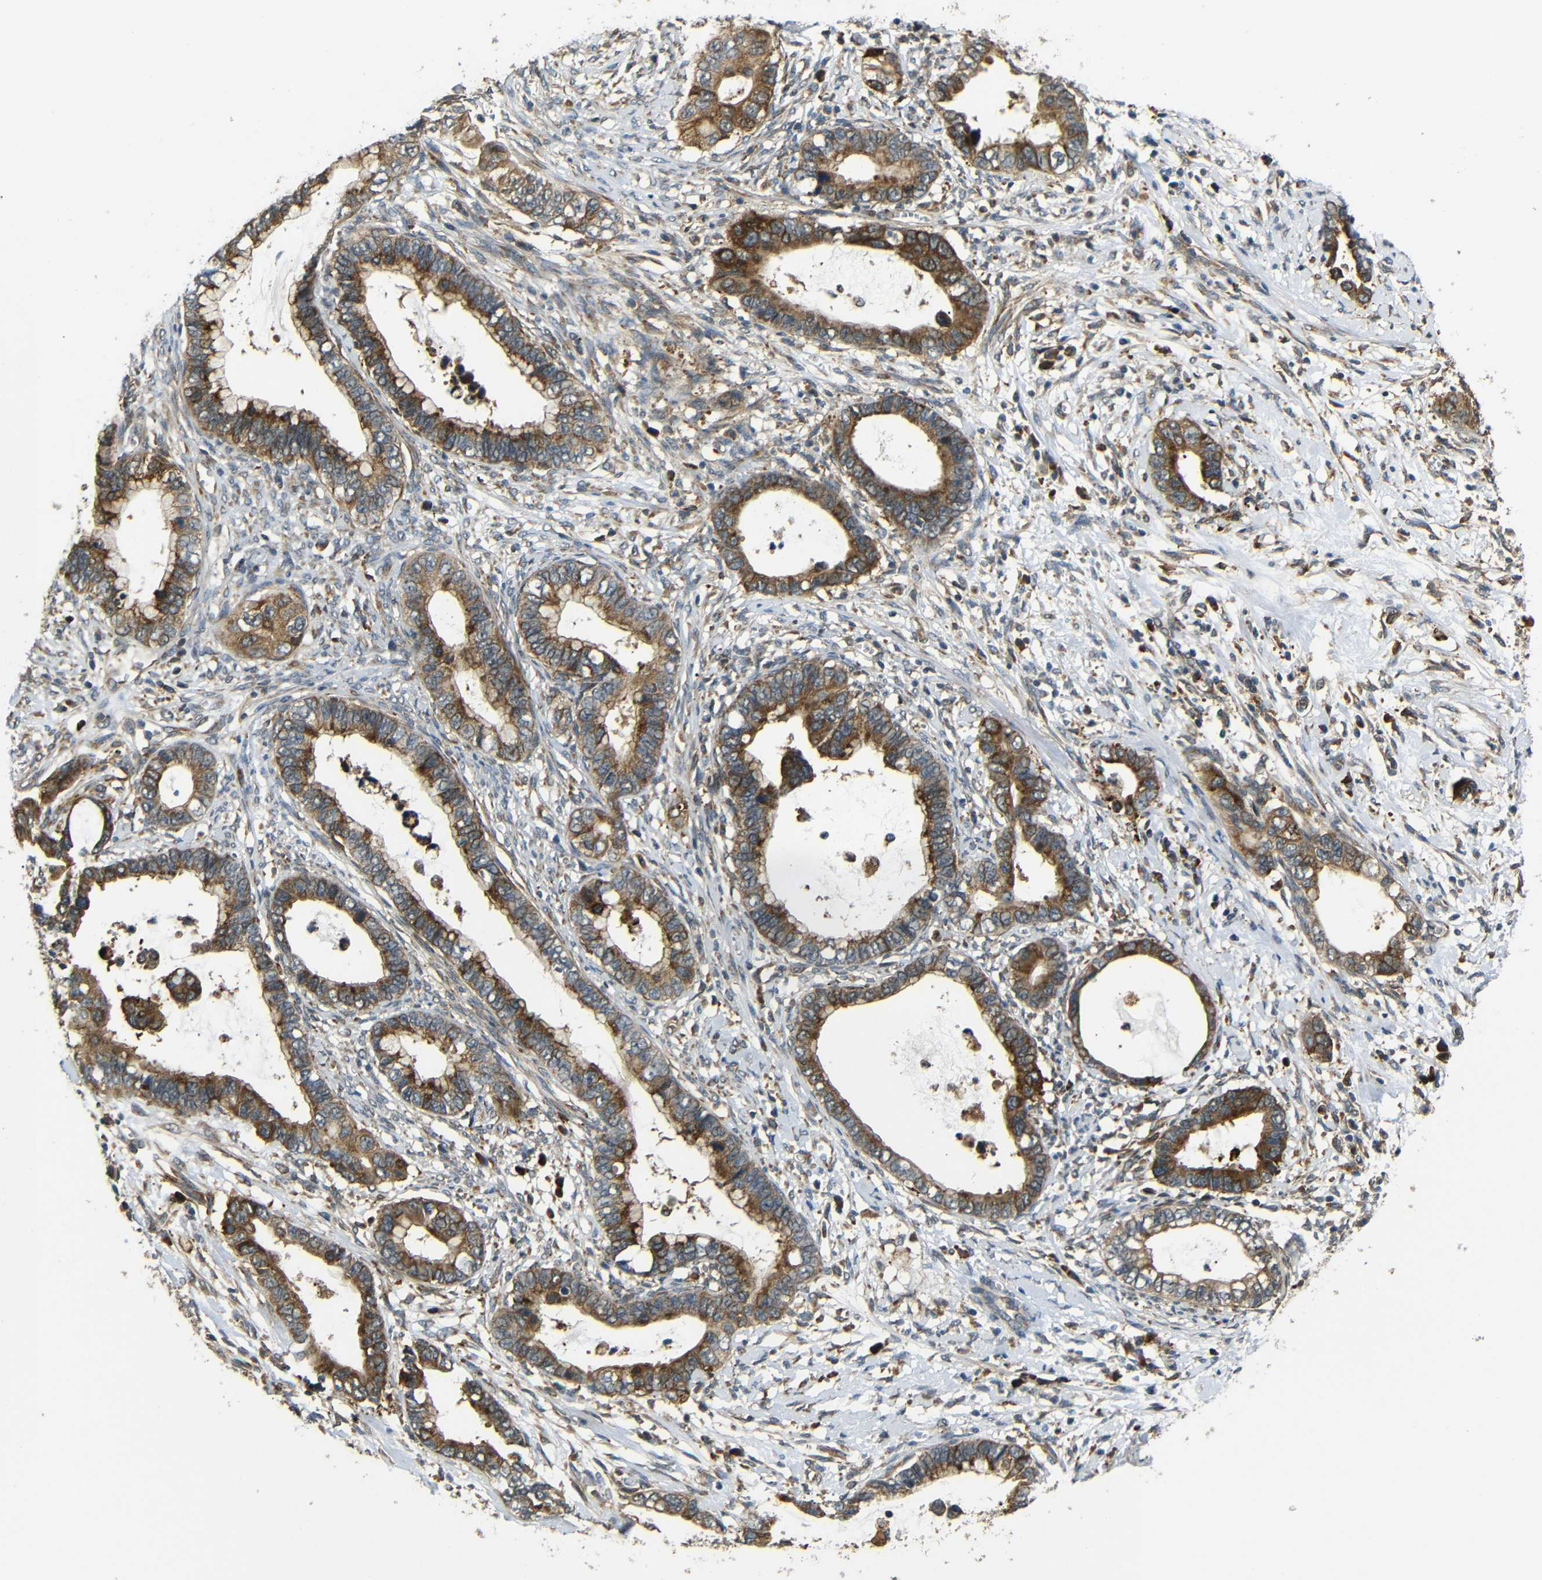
{"staining": {"intensity": "moderate", "quantity": ">75%", "location": "cytoplasmic/membranous"}, "tissue": "cervical cancer", "cell_type": "Tumor cells", "image_type": "cancer", "snomed": [{"axis": "morphology", "description": "Adenocarcinoma, NOS"}, {"axis": "topography", "description": "Cervix"}], "caption": "Protein staining shows moderate cytoplasmic/membranous positivity in approximately >75% of tumor cells in cervical cancer.", "gene": "EPHB2", "patient": {"sex": "female", "age": 44}}